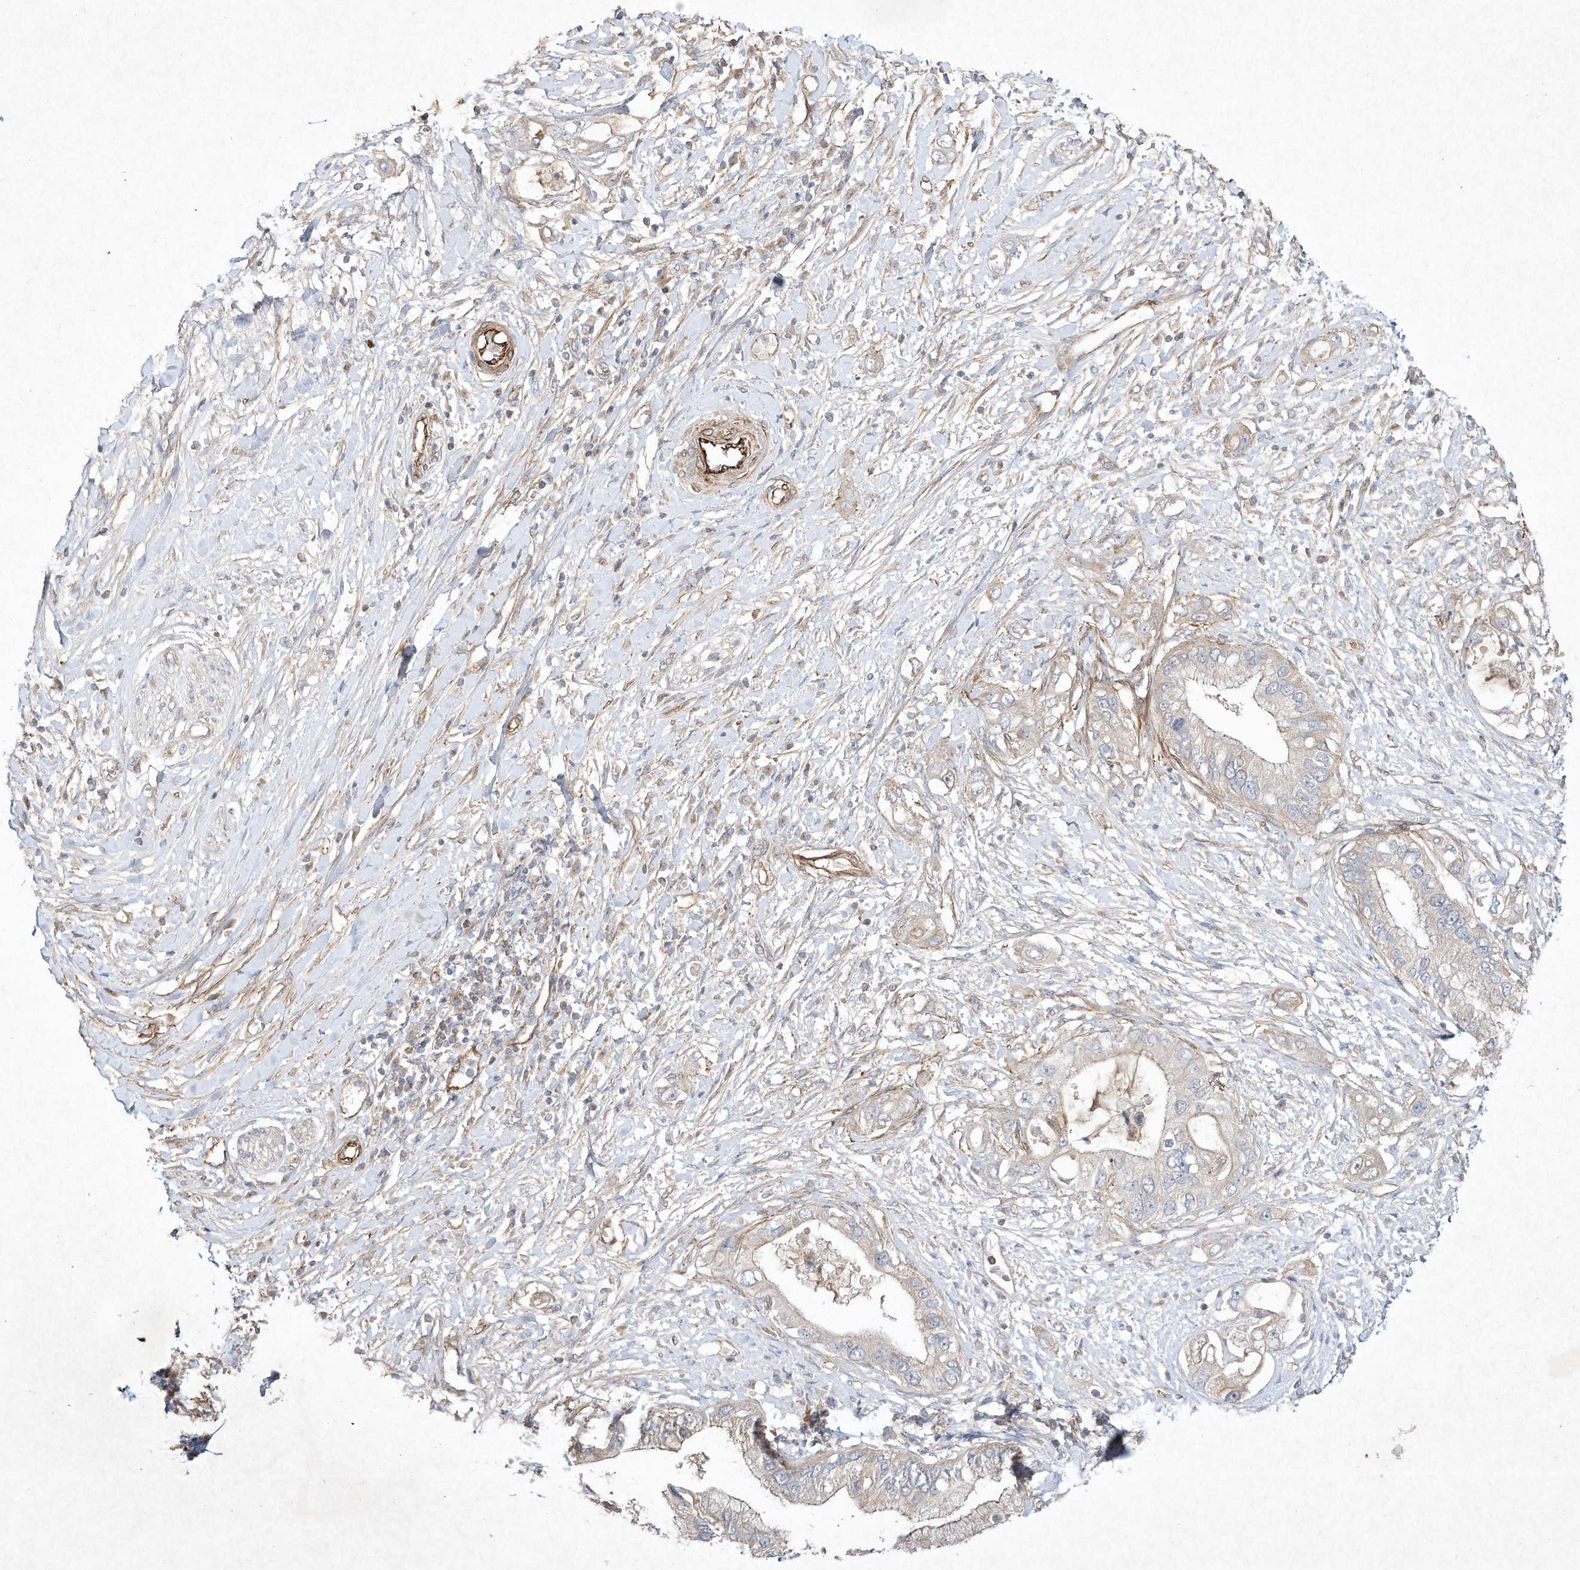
{"staining": {"intensity": "negative", "quantity": "none", "location": "none"}, "tissue": "pancreatic cancer", "cell_type": "Tumor cells", "image_type": "cancer", "snomed": [{"axis": "morphology", "description": "Inflammation, NOS"}, {"axis": "morphology", "description": "Adenocarcinoma, NOS"}, {"axis": "topography", "description": "Pancreas"}], "caption": "IHC of human pancreatic cancer (adenocarcinoma) exhibits no expression in tumor cells.", "gene": "HTR5A", "patient": {"sex": "female", "age": 56}}